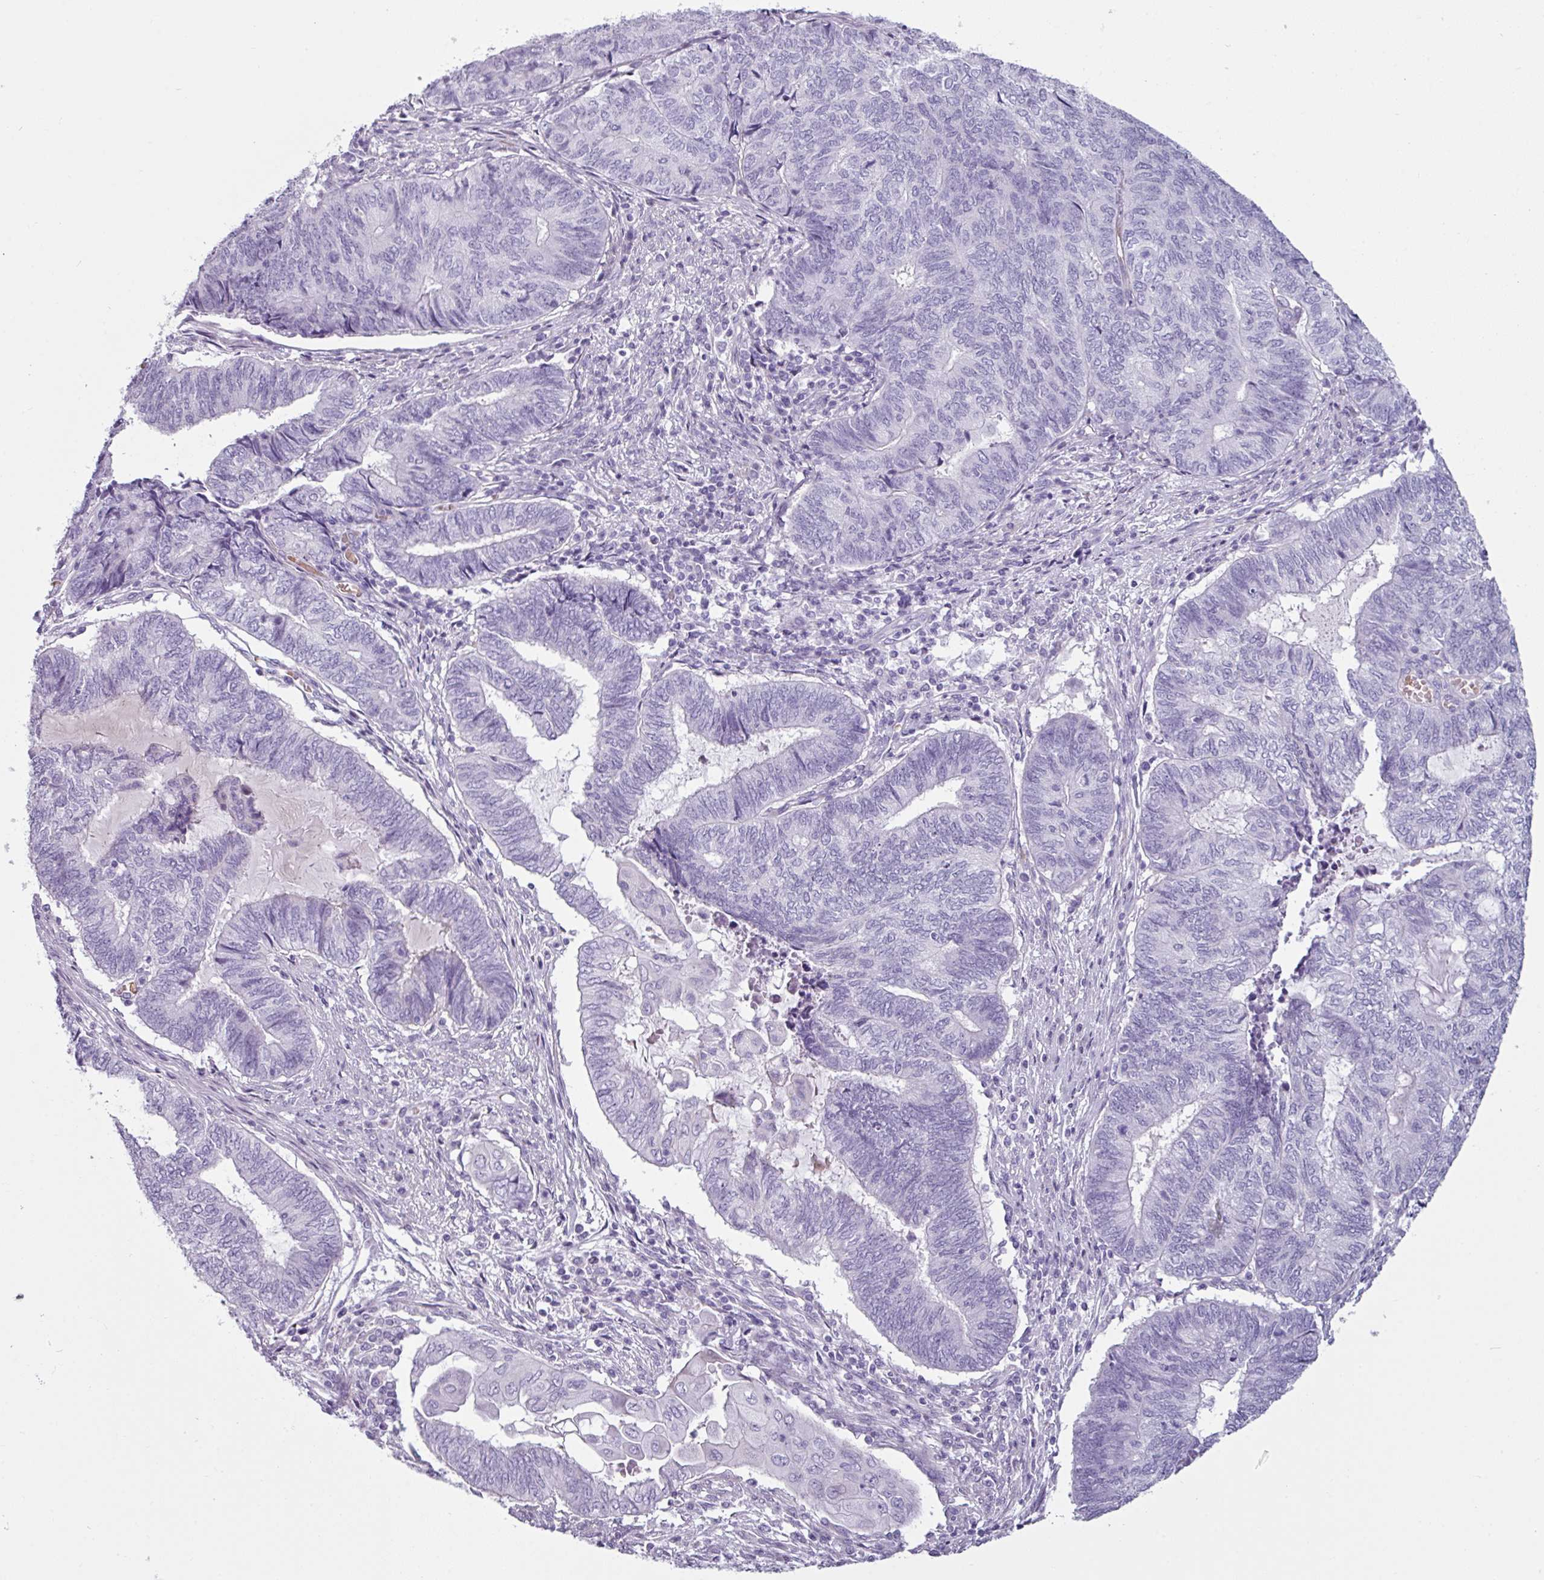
{"staining": {"intensity": "negative", "quantity": "none", "location": "none"}, "tissue": "endometrial cancer", "cell_type": "Tumor cells", "image_type": "cancer", "snomed": [{"axis": "morphology", "description": "Adenocarcinoma, NOS"}, {"axis": "topography", "description": "Uterus"}, {"axis": "topography", "description": "Endometrium"}], "caption": "Tumor cells show no significant protein expression in endometrial cancer. (DAB immunohistochemistry, high magnification).", "gene": "CLCA1", "patient": {"sex": "female", "age": 70}}